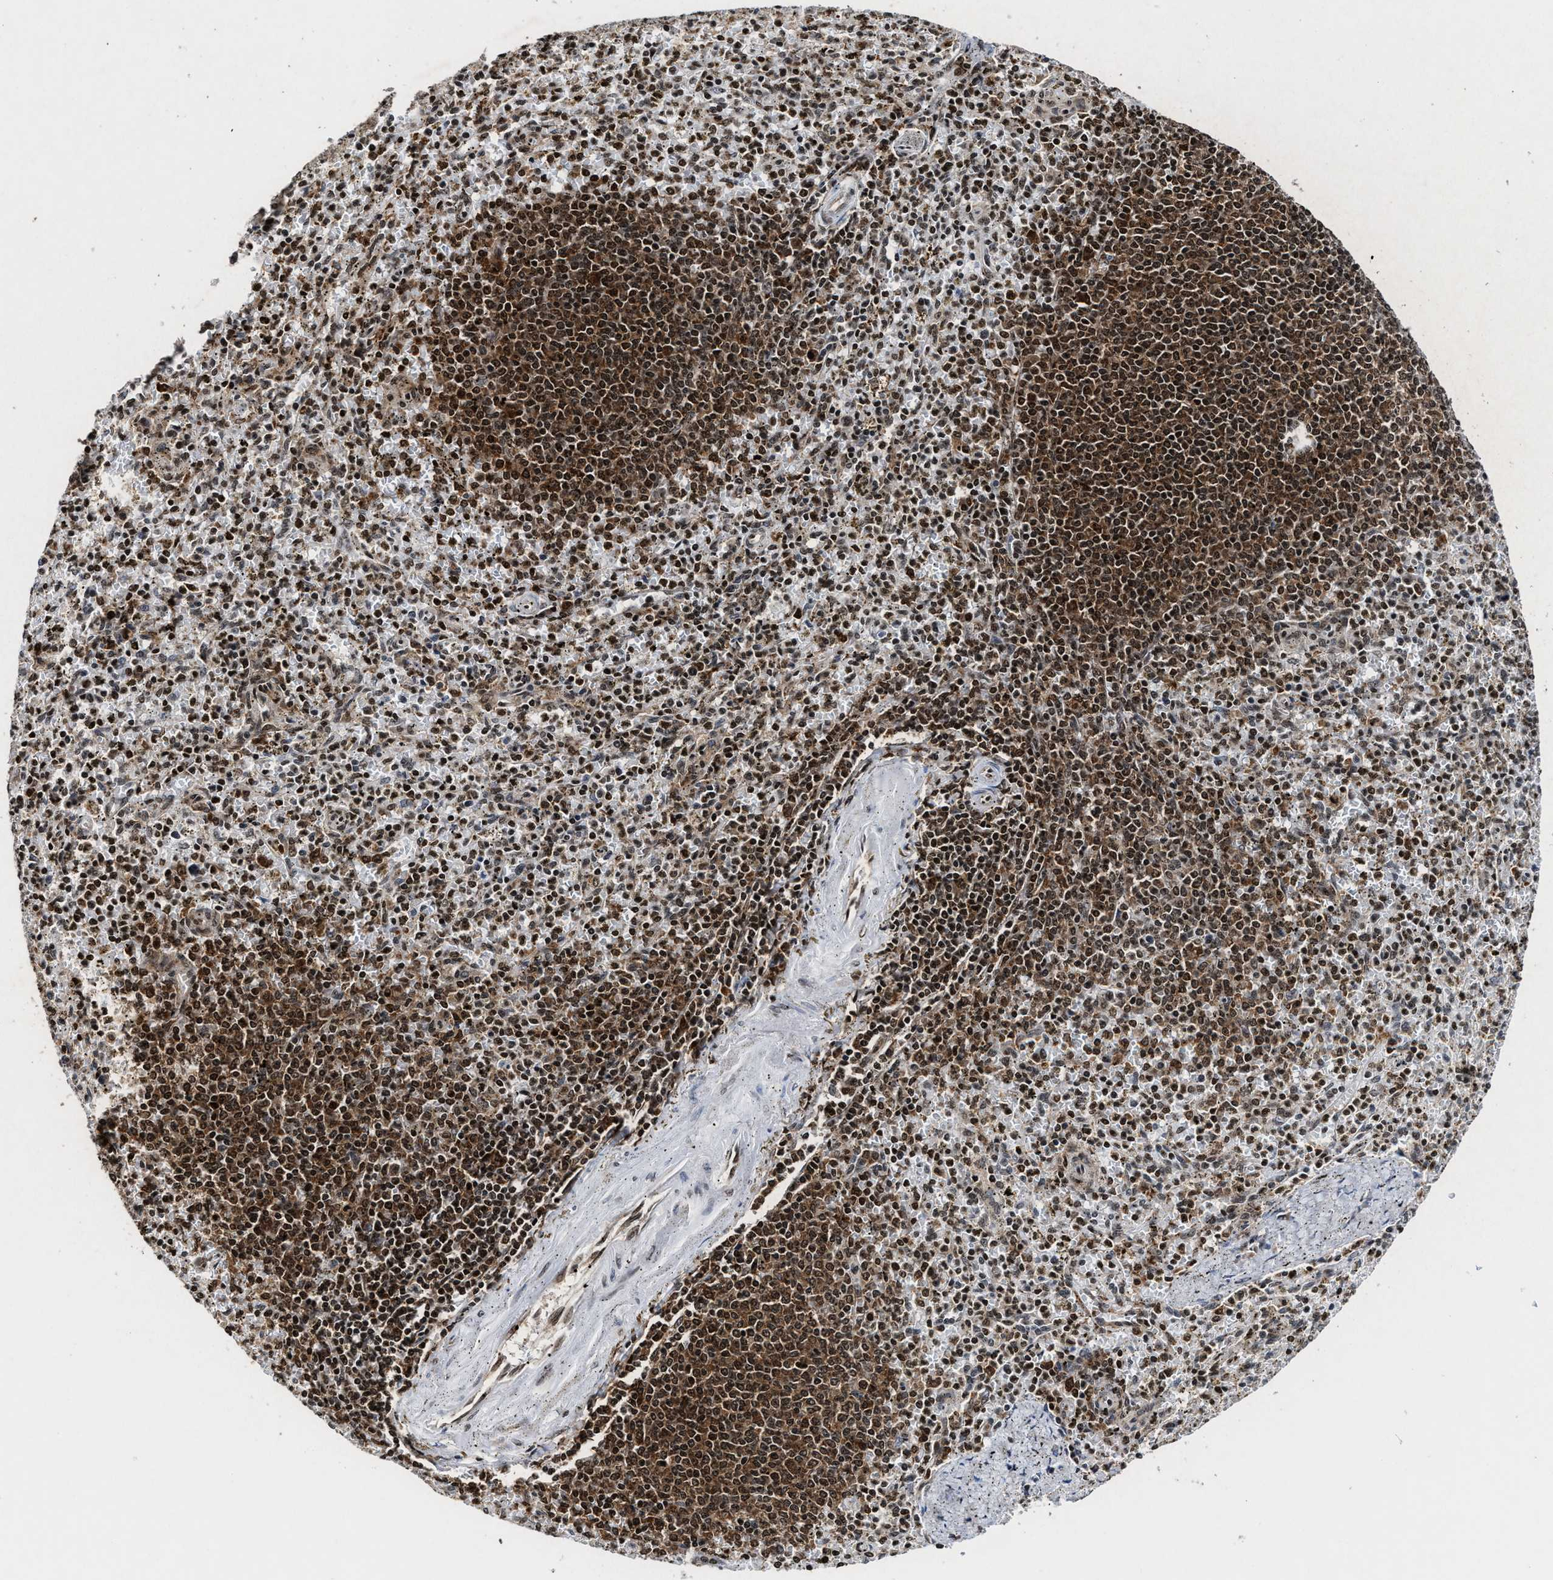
{"staining": {"intensity": "strong", "quantity": ">75%", "location": "nuclear"}, "tissue": "spleen", "cell_type": "Cells in red pulp", "image_type": "normal", "snomed": [{"axis": "morphology", "description": "Normal tissue, NOS"}, {"axis": "topography", "description": "Spleen"}], "caption": "This histopathology image demonstrates IHC staining of unremarkable human spleen, with high strong nuclear expression in approximately >75% of cells in red pulp.", "gene": "ALYREF", "patient": {"sex": "male", "age": 72}}